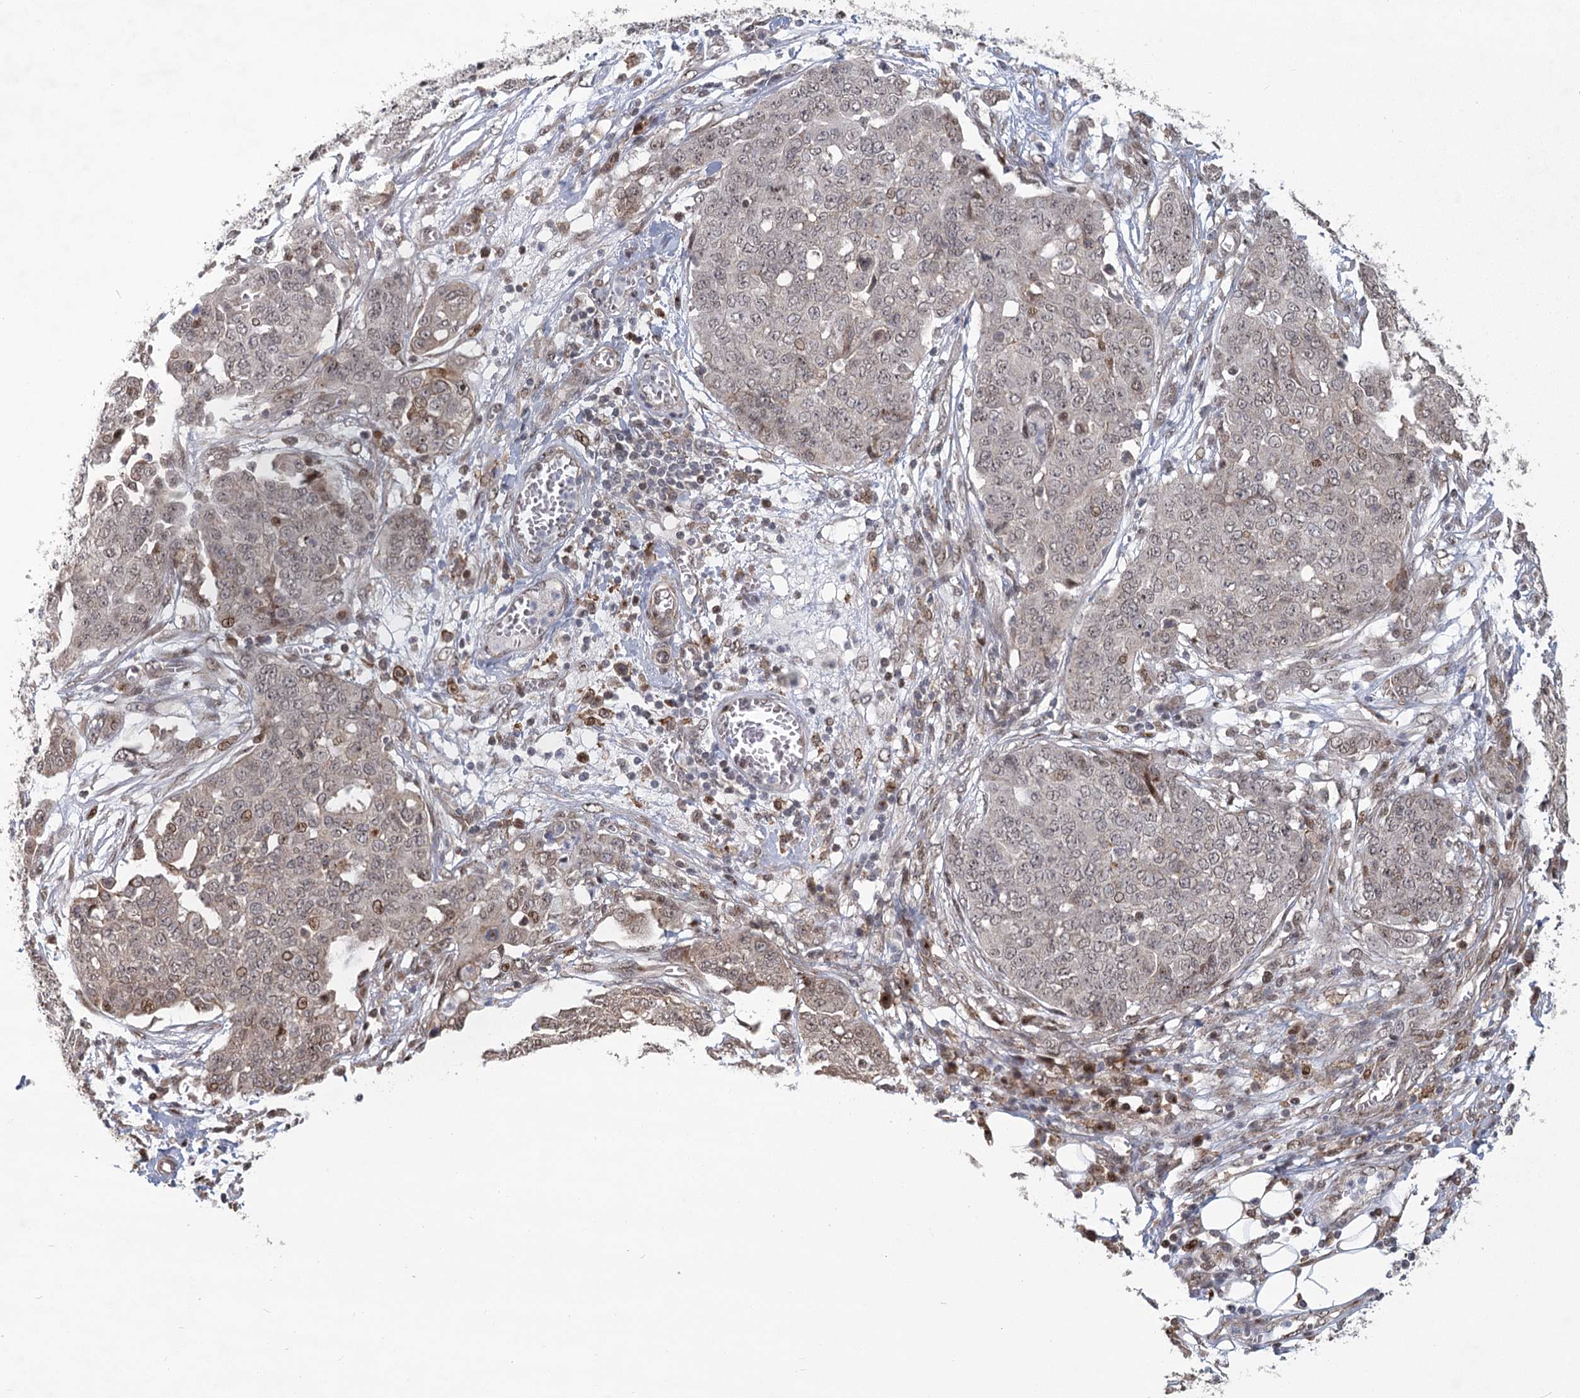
{"staining": {"intensity": "weak", "quantity": "25%-75%", "location": "nuclear"}, "tissue": "ovarian cancer", "cell_type": "Tumor cells", "image_type": "cancer", "snomed": [{"axis": "morphology", "description": "Cystadenocarcinoma, serous, NOS"}, {"axis": "topography", "description": "Soft tissue"}, {"axis": "topography", "description": "Ovary"}], "caption": "This is a histology image of immunohistochemistry (IHC) staining of ovarian cancer, which shows weak staining in the nuclear of tumor cells.", "gene": "PARM1", "patient": {"sex": "female", "age": 57}}